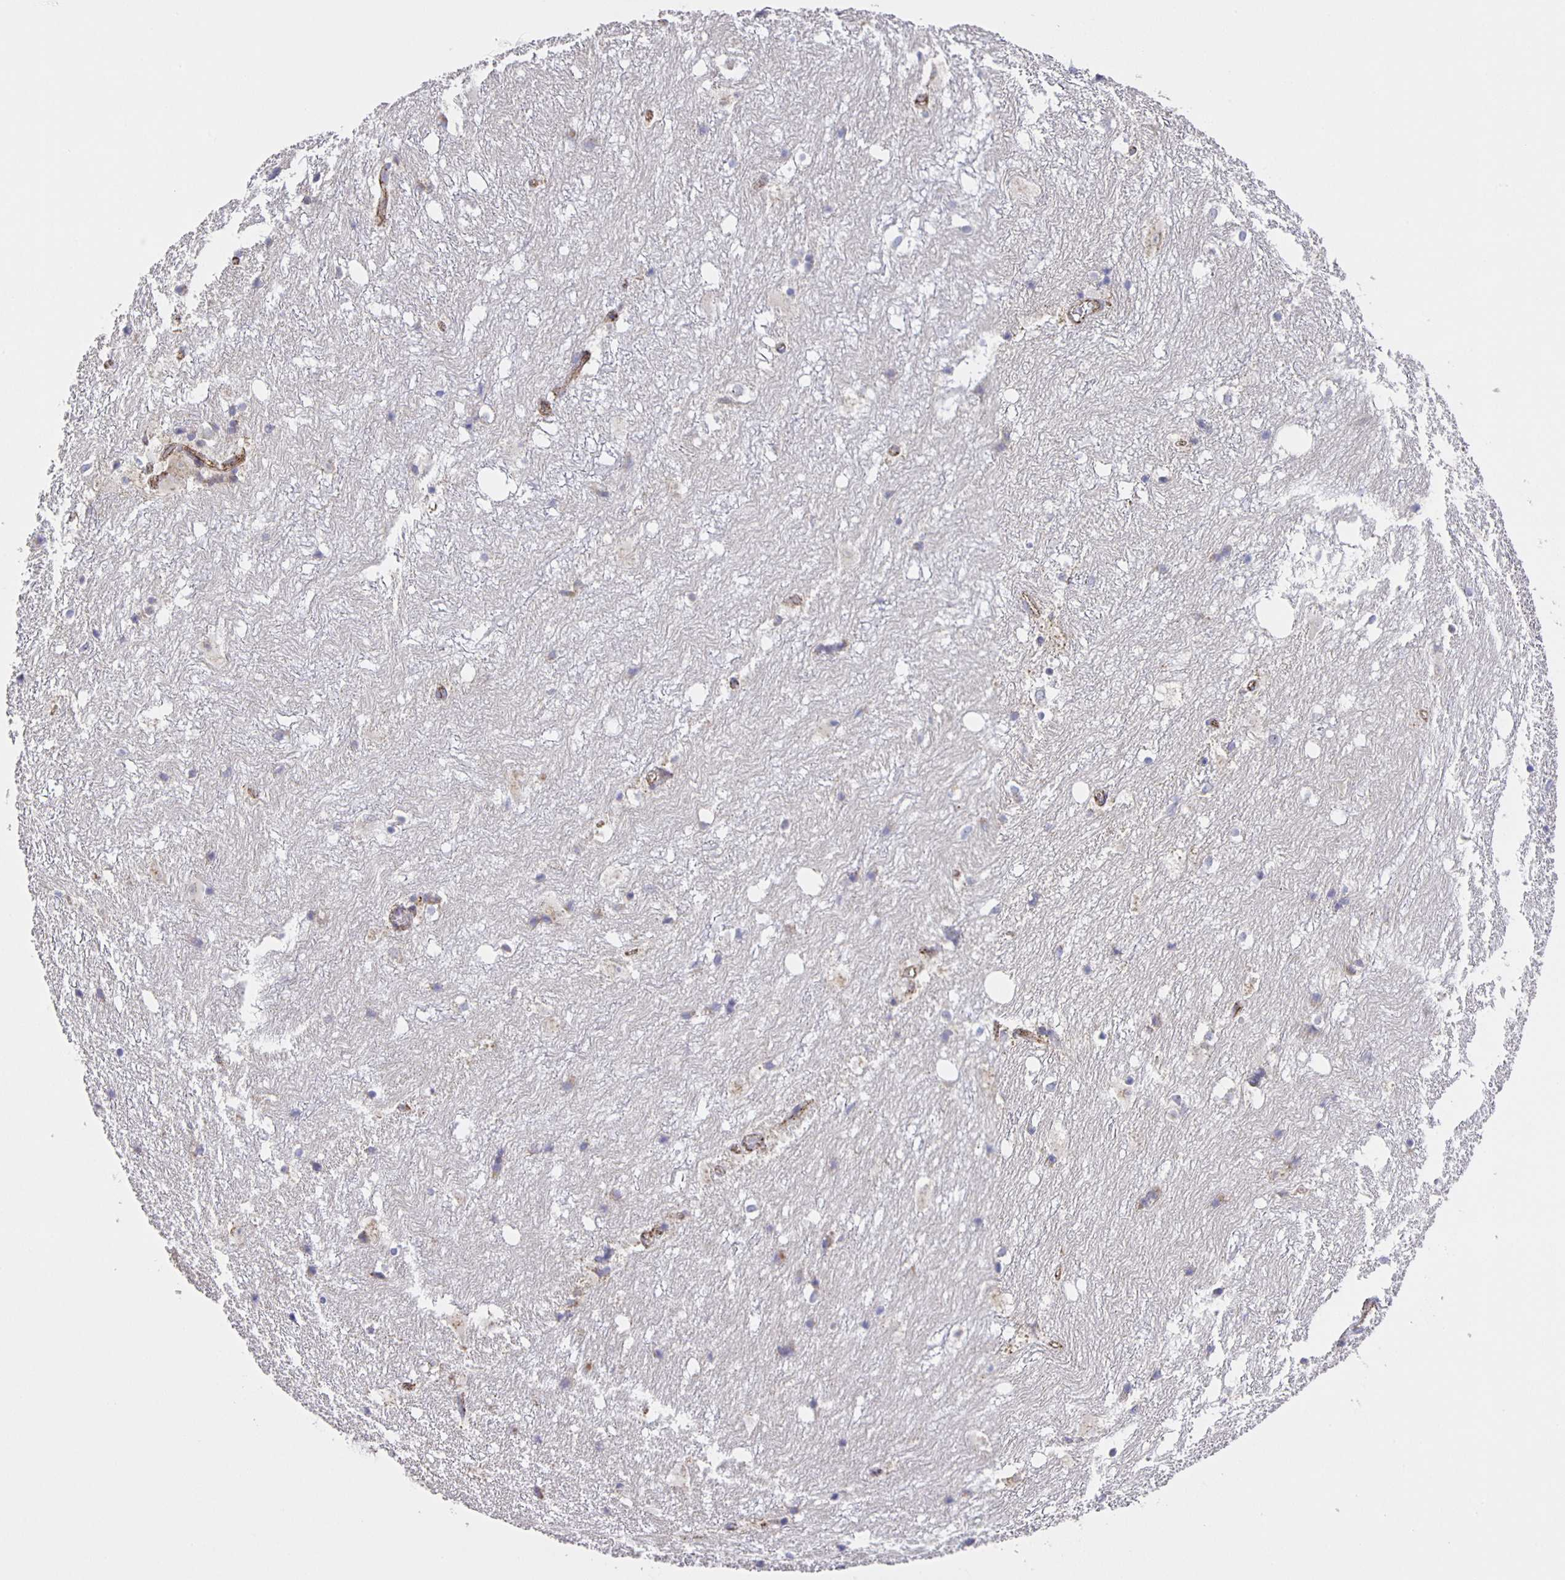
{"staining": {"intensity": "negative", "quantity": "none", "location": "none"}, "tissue": "hippocampus", "cell_type": "Glial cells", "image_type": "normal", "snomed": [{"axis": "morphology", "description": "Normal tissue, NOS"}, {"axis": "topography", "description": "Hippocampus"}], "caption": "Hippocampus was stained to show a protein in brown. There is no significant positivity in glial cells. (DAB (3,3'-diaminobenzidine) immunohistochemistry with hematoxylin counter stain).", "gene": "JMJD4", "patient": {"sex": "female", "age": 52}}